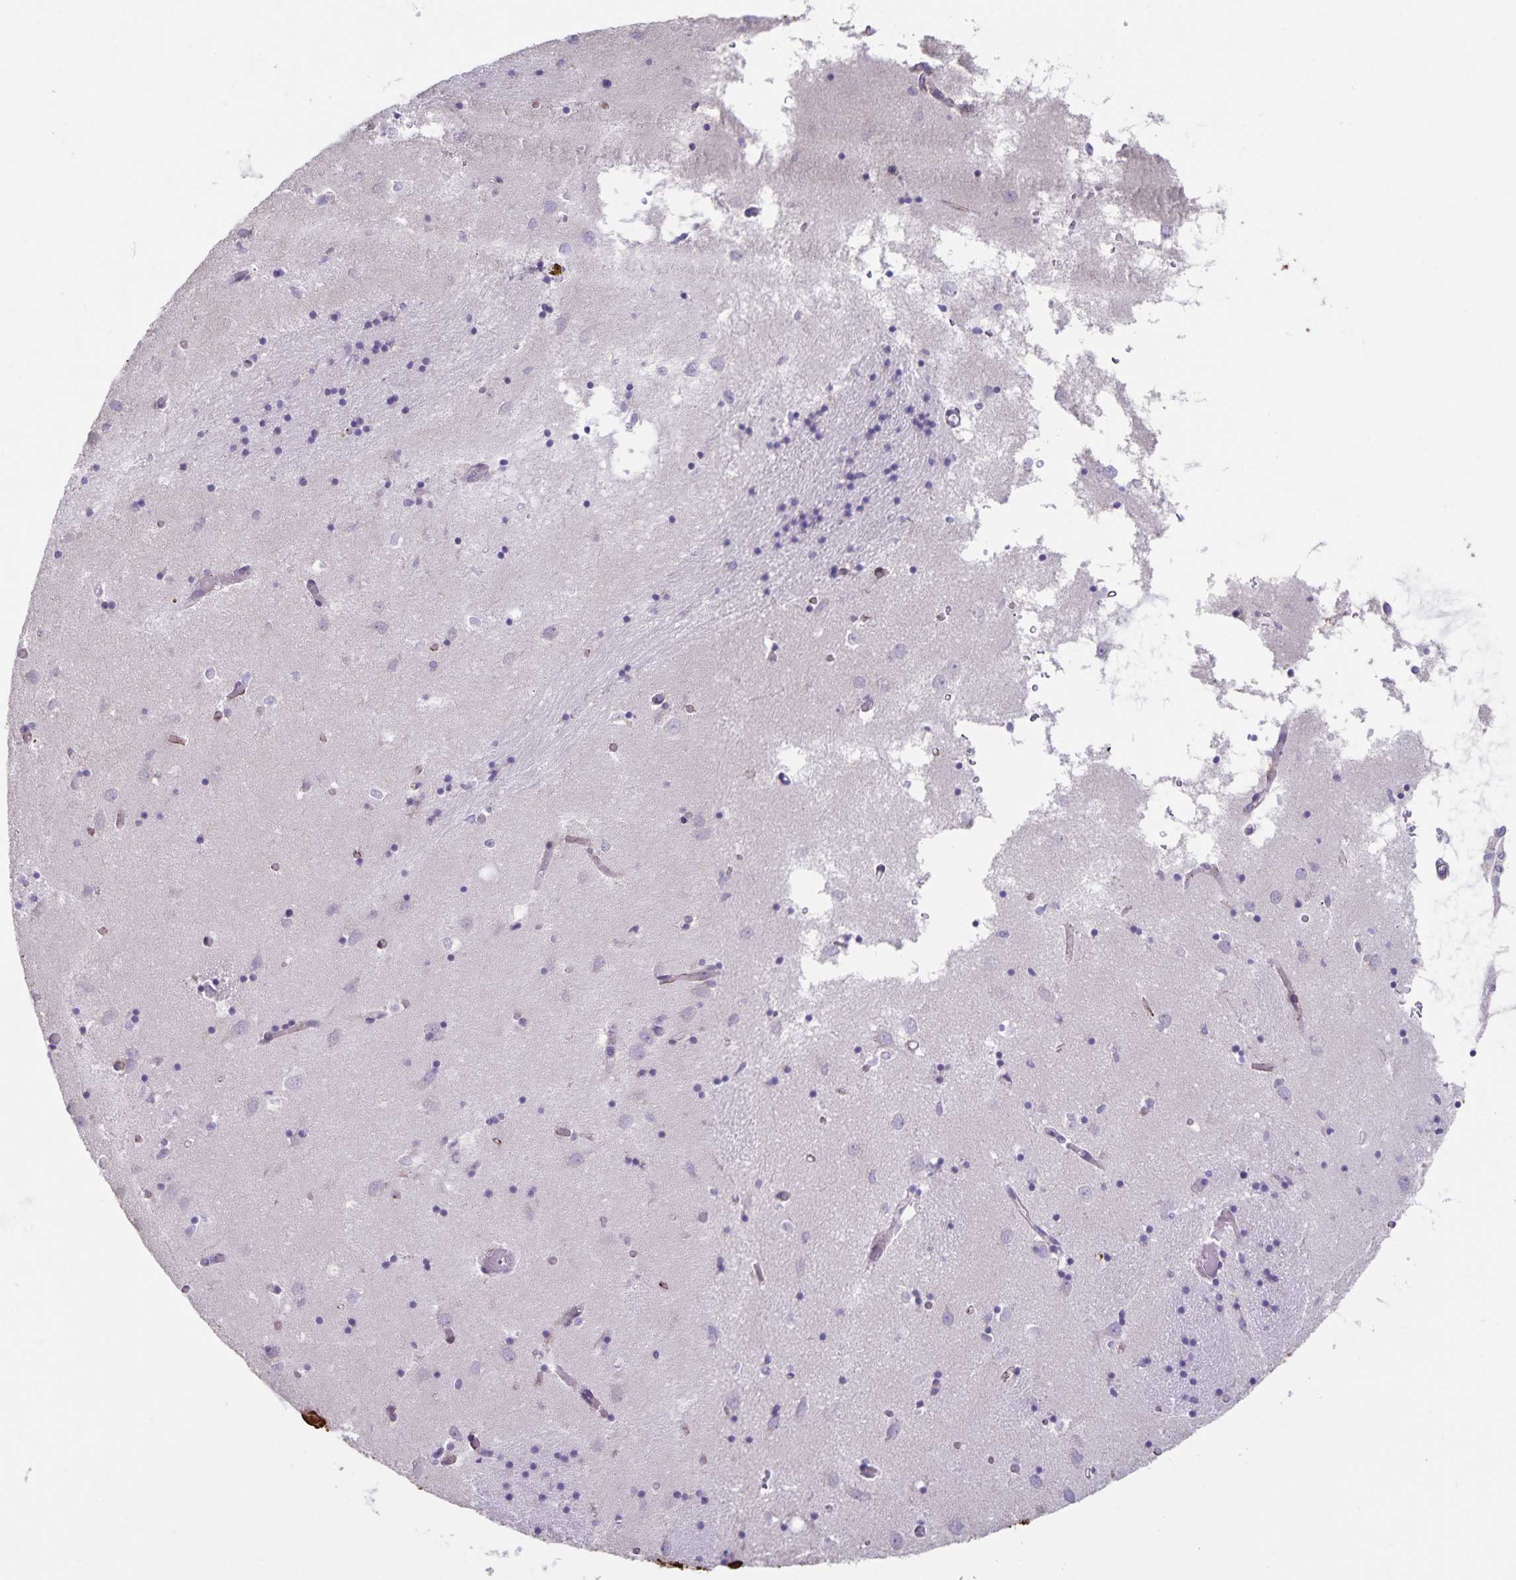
{"staining": {"intensity": "negative", "quantity": "none", "location": "none"}, "tissue": "caudate", "cell_type": "Glial cells", "image_type": "normal", "snomed": [{"axis": "morphology", "description": "Normal tissue, NOS"}, {"axis": "topography", "description": "Lateral ventricle wall"}], "caption": "High magnification brightfield microscopy of normal caudate stained with DAB (3,3'-diaminobenzidine) (brown) and counterstained with hematoxylin (blue): glial cells show no significant positivity. The staining was performed using DAB (3,3'-diaminobenzidine) to visualize the protein expression in brown, while the nuclei were stained in blue with hematoxylin (Magnification: 20x).", "gene": "SYNM", "patient": {"sex": "male", "age": 70}}